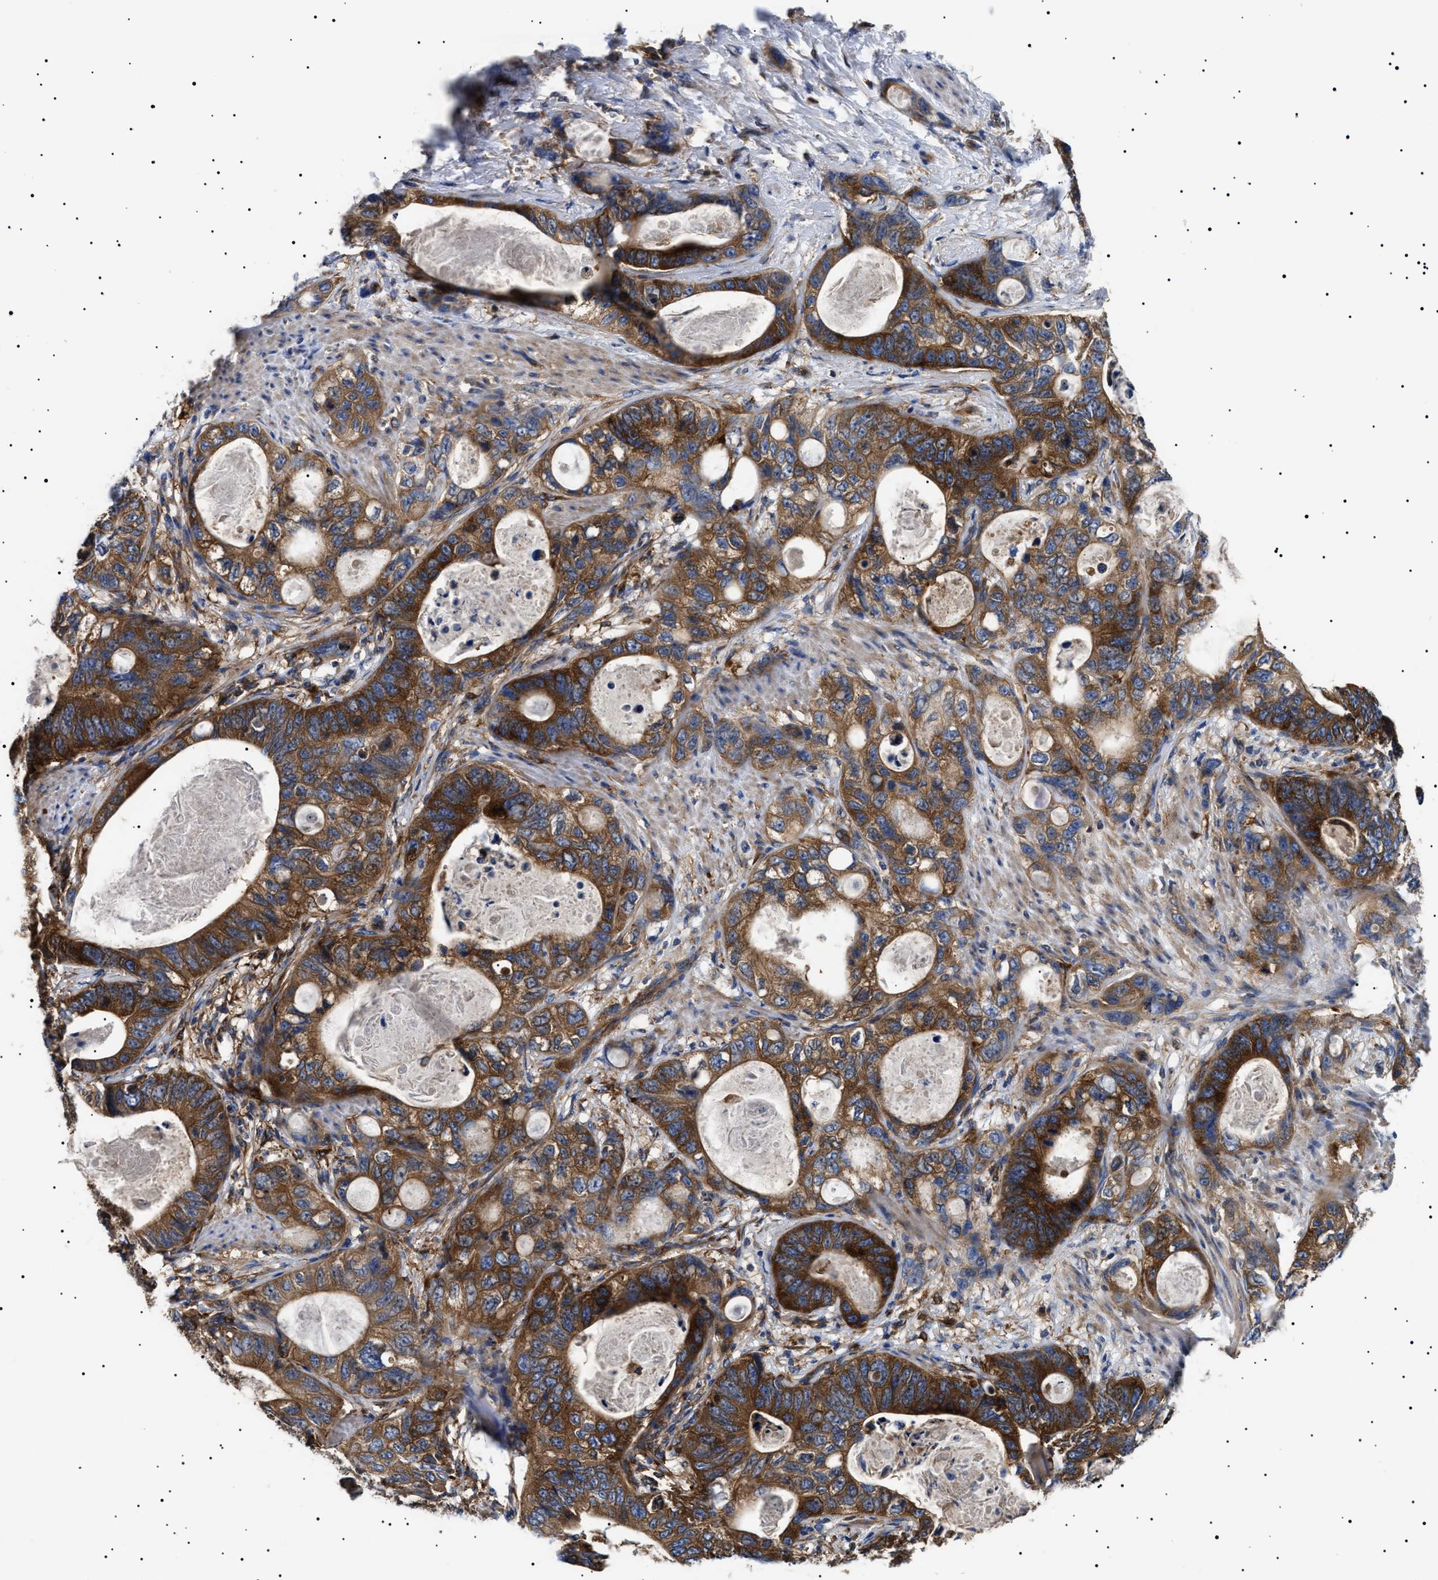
{"staining": {"intensity": "strong", "quantity": ">75%", "location": "cytoplasmic/membranous"}, "tissue": "stomach cancer", "cell_type": "Tumor cells", "image_type": "cancer", "snomed": [{"axis": "morphology", "description": "Normal tissue, NOS"}, {"axis": "morphology", "description": "Adenocarcinoma, NOS"}, {"axis": "topography", "description": "Stomach"}], "caption": "Immunohistochemistry photomicrograph of neoplastic tissue: human stomach cancer stained using immunohistochemistry (IHC) displays high levels of strong protein expression localized specifically in the cytoplasmic/membranous of tumor cells, appearing as a cytoplasmic/membranous brown color.", "gene": "TPP2", "patient": {"sex": "female", "age": 89}}